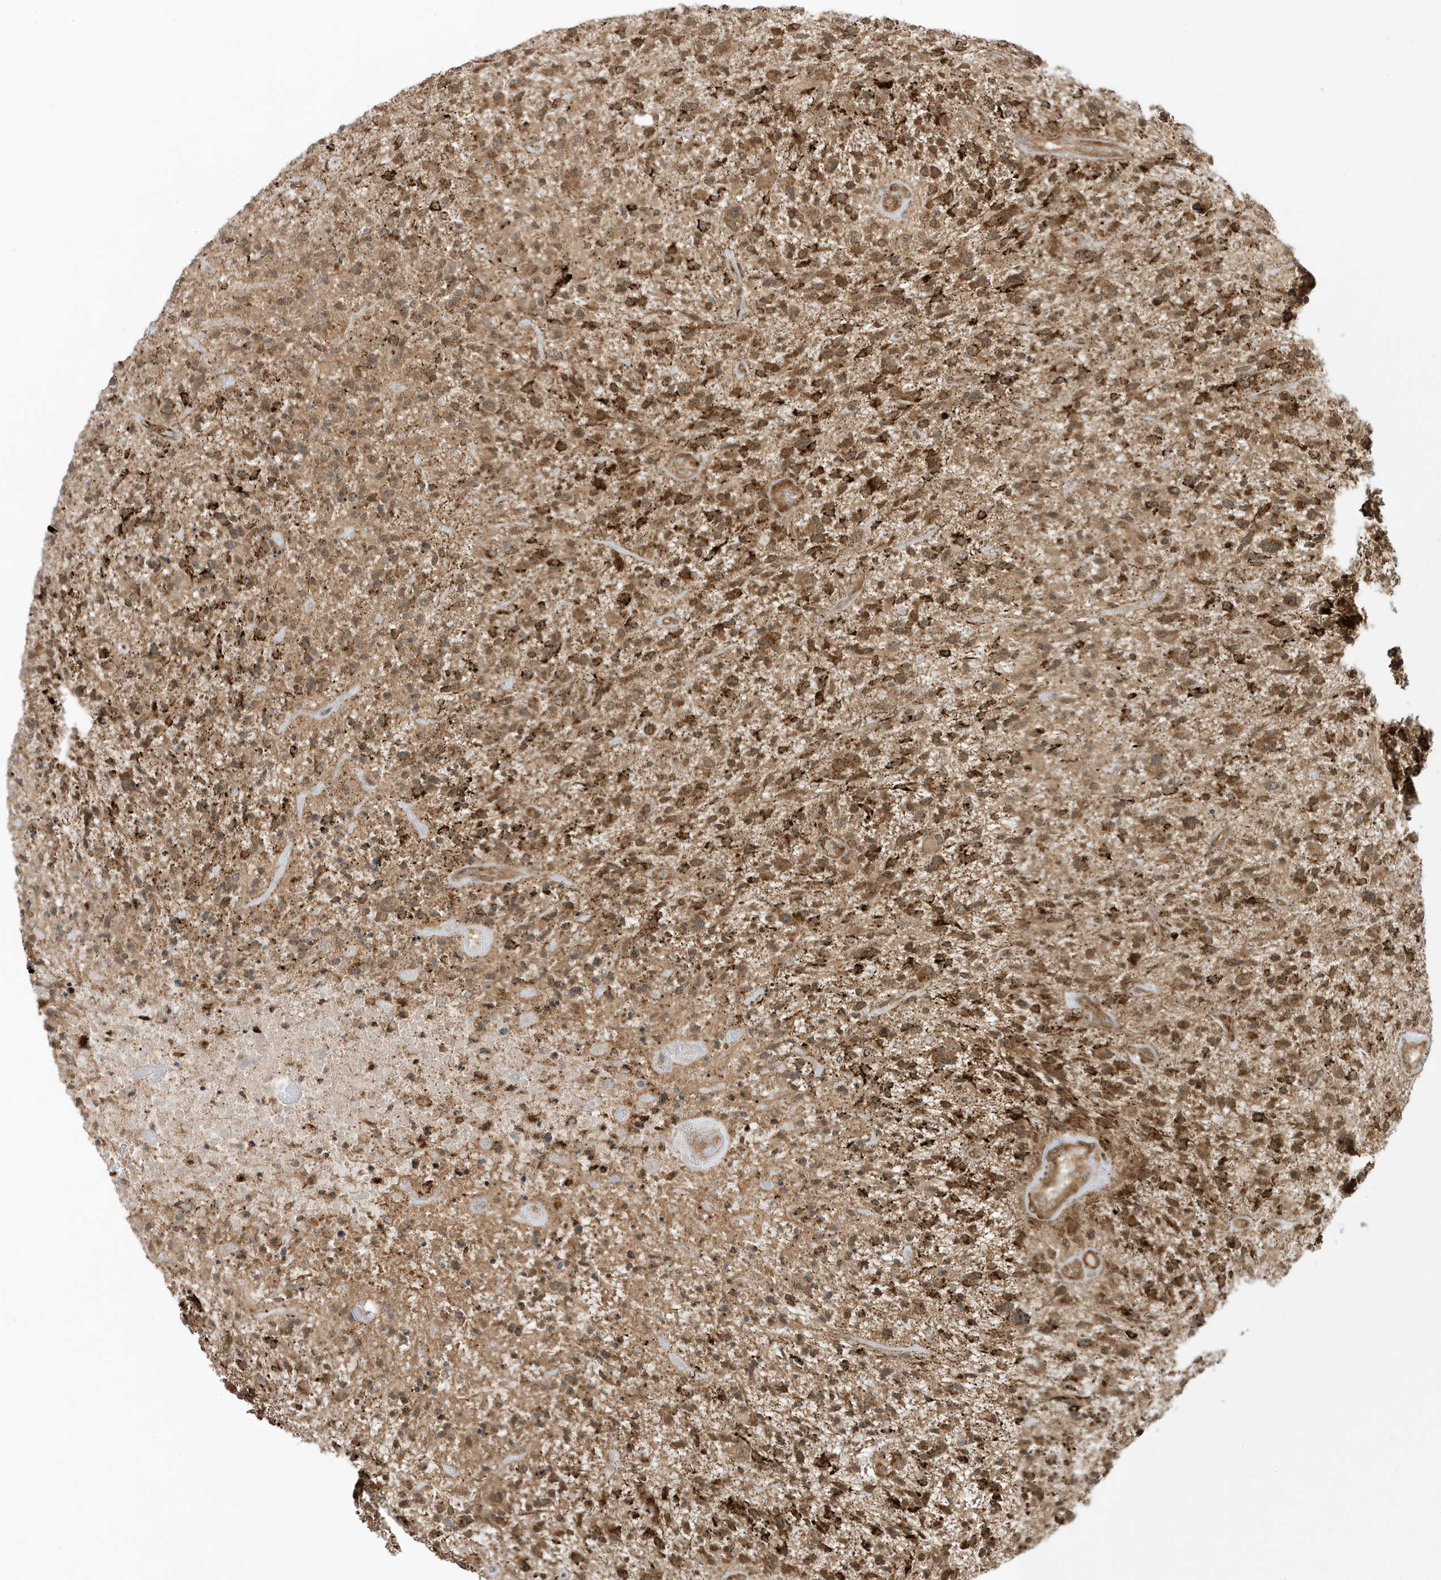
{"staining": {"intensity": "moderate", "quantity": ">75%", "location": "cytoplasmic/membranous"}, "tissue": "glioma", "cell_type": "Tumor cells", "image_type": "cancer", "snomed": [{"axis": "morphology", "description": "Glioma, malignant, High grade"}, {"axis": "topography", "description": "Brain"}], "caption": "IHC of high-grade glioma (malignant) shows medium levels of moderate cytoplasmic/membranous expression in about >75% of tumor cells. (Brightfield microscopy of DAB IHC at high magnification).", "gene": "DHX36", "patient": {"sex": "male", "age": 47}}